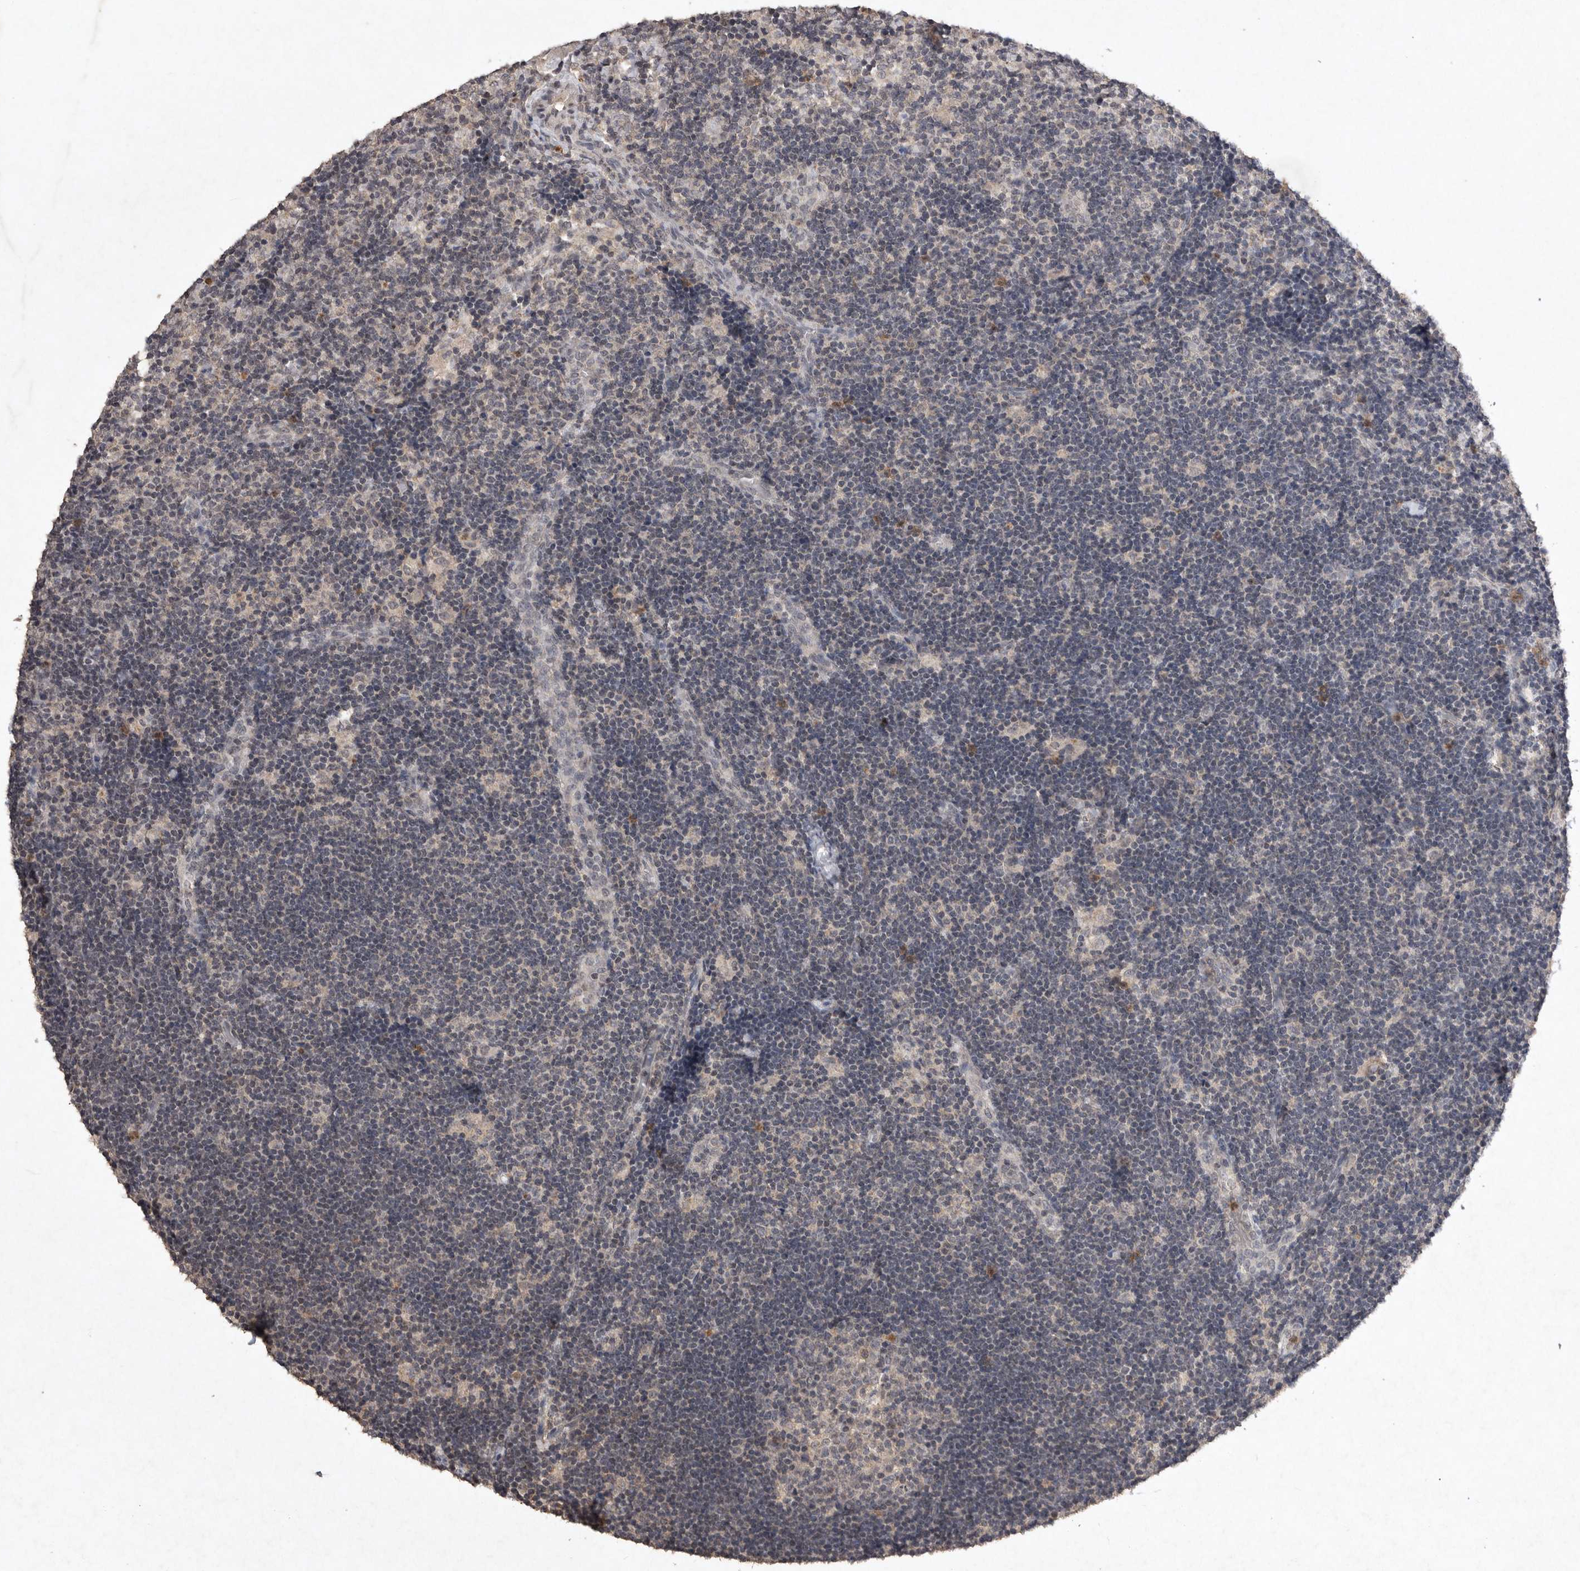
{"staining": {"intensity": "negative", "quantity": "none", "location": "none"}, "tissue": "lymph node", "cell_type": "Germinal center cells", "image_type": "normal", "snomed": [{"axis": "morphology", "description": "Normal tissue, NOS"}, {"axis": "topography", "description": "Lymph node"}], "caption": "Photomicrograph shows no protein staining in germinal center cells of unremarkable lymph node. Brightfield microscopy of immunohistochemistry (IHC) stained with DAB (3,3'-diaminobenzidine) (brown) and hematoxylin (blue), captured at high magnification.", "gene": "APLNR", "patient": {"sex": "female", "age": 22}}